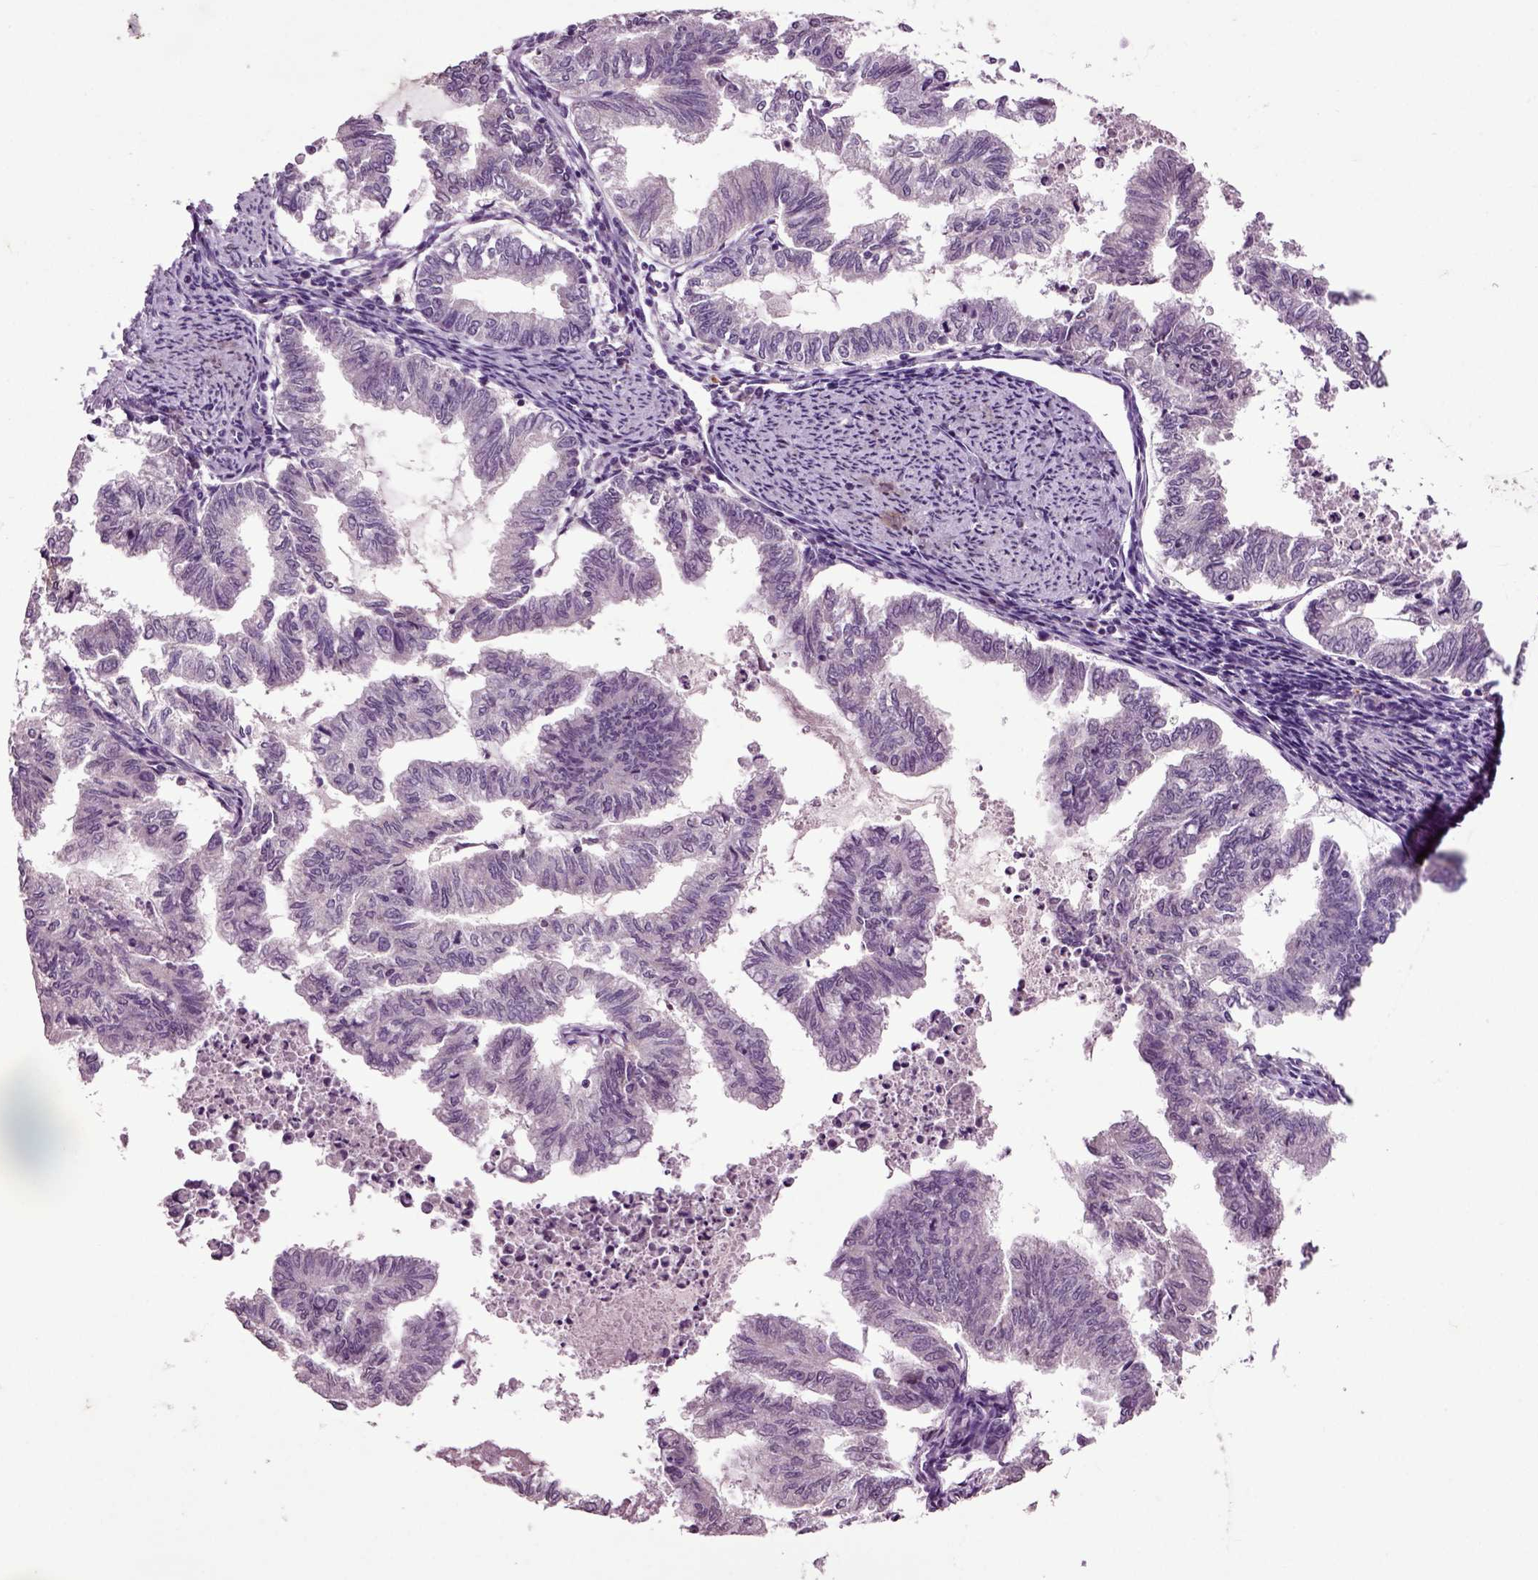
{"staining": {"intensity": "negative", "quantity": "none", "location": "none"}, "tissue": "endometrial cancer", "cell_type": "Tumor cells", "image_type": "cancer", "snomed": [{"axis": "morphology", "description": "Adenocarcinoma, NOS"}, {"axis": "topography", "description": "Endometrium"}], "caption": "Tumor cells show no significant protein expression in endometrial adenocarcinoma.", "gene": "CRHR1", "patient": {"sex": "female", "age": 79}}